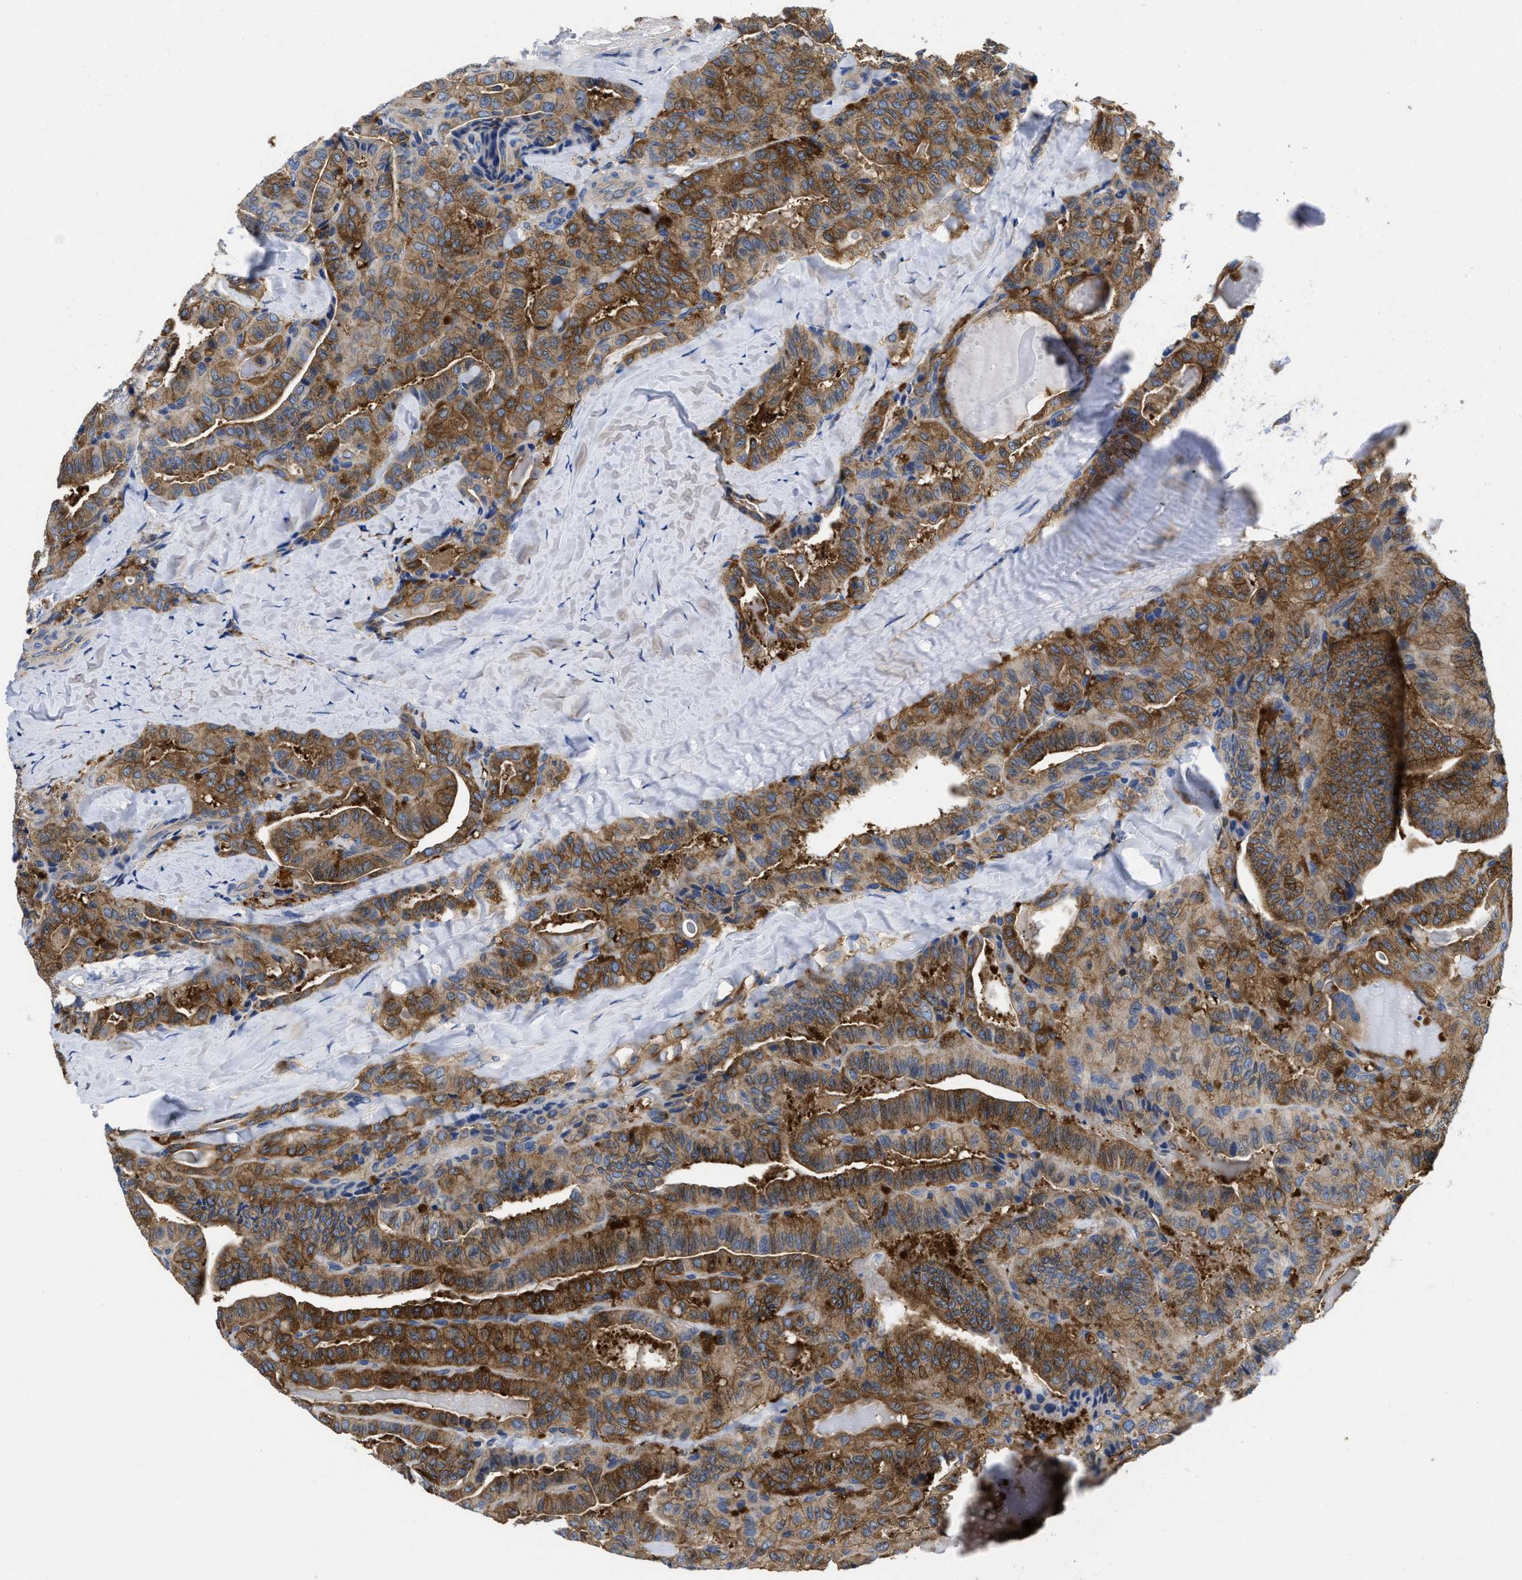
{"staining": {"intensity": "moderate", "quantity": ">75%", "location": "cytoplasmic/membranous"}, "tissue": "thyroid cancer", "cell_type": "Tumor cells", "image_type": "cancer", "snomed": [{"axis": "morphology", "description": "Papillary adenocarcinoma, NOS"}, {"axis": "topography", "description": "Thyroid gland"}], "caption": "Immunohistochemistry (IHC) histopathology image of neoplastic tissue: thyroid cancer stained using IHC demonstrates medium levels of moderate protein expression localized specifically in the cytoplasmic/membranous of tumor cells, appearing as a cytoplasmic/membranous brown color.", "gene": "YARS1", "patient": {"sex": "male", "age": 77}}